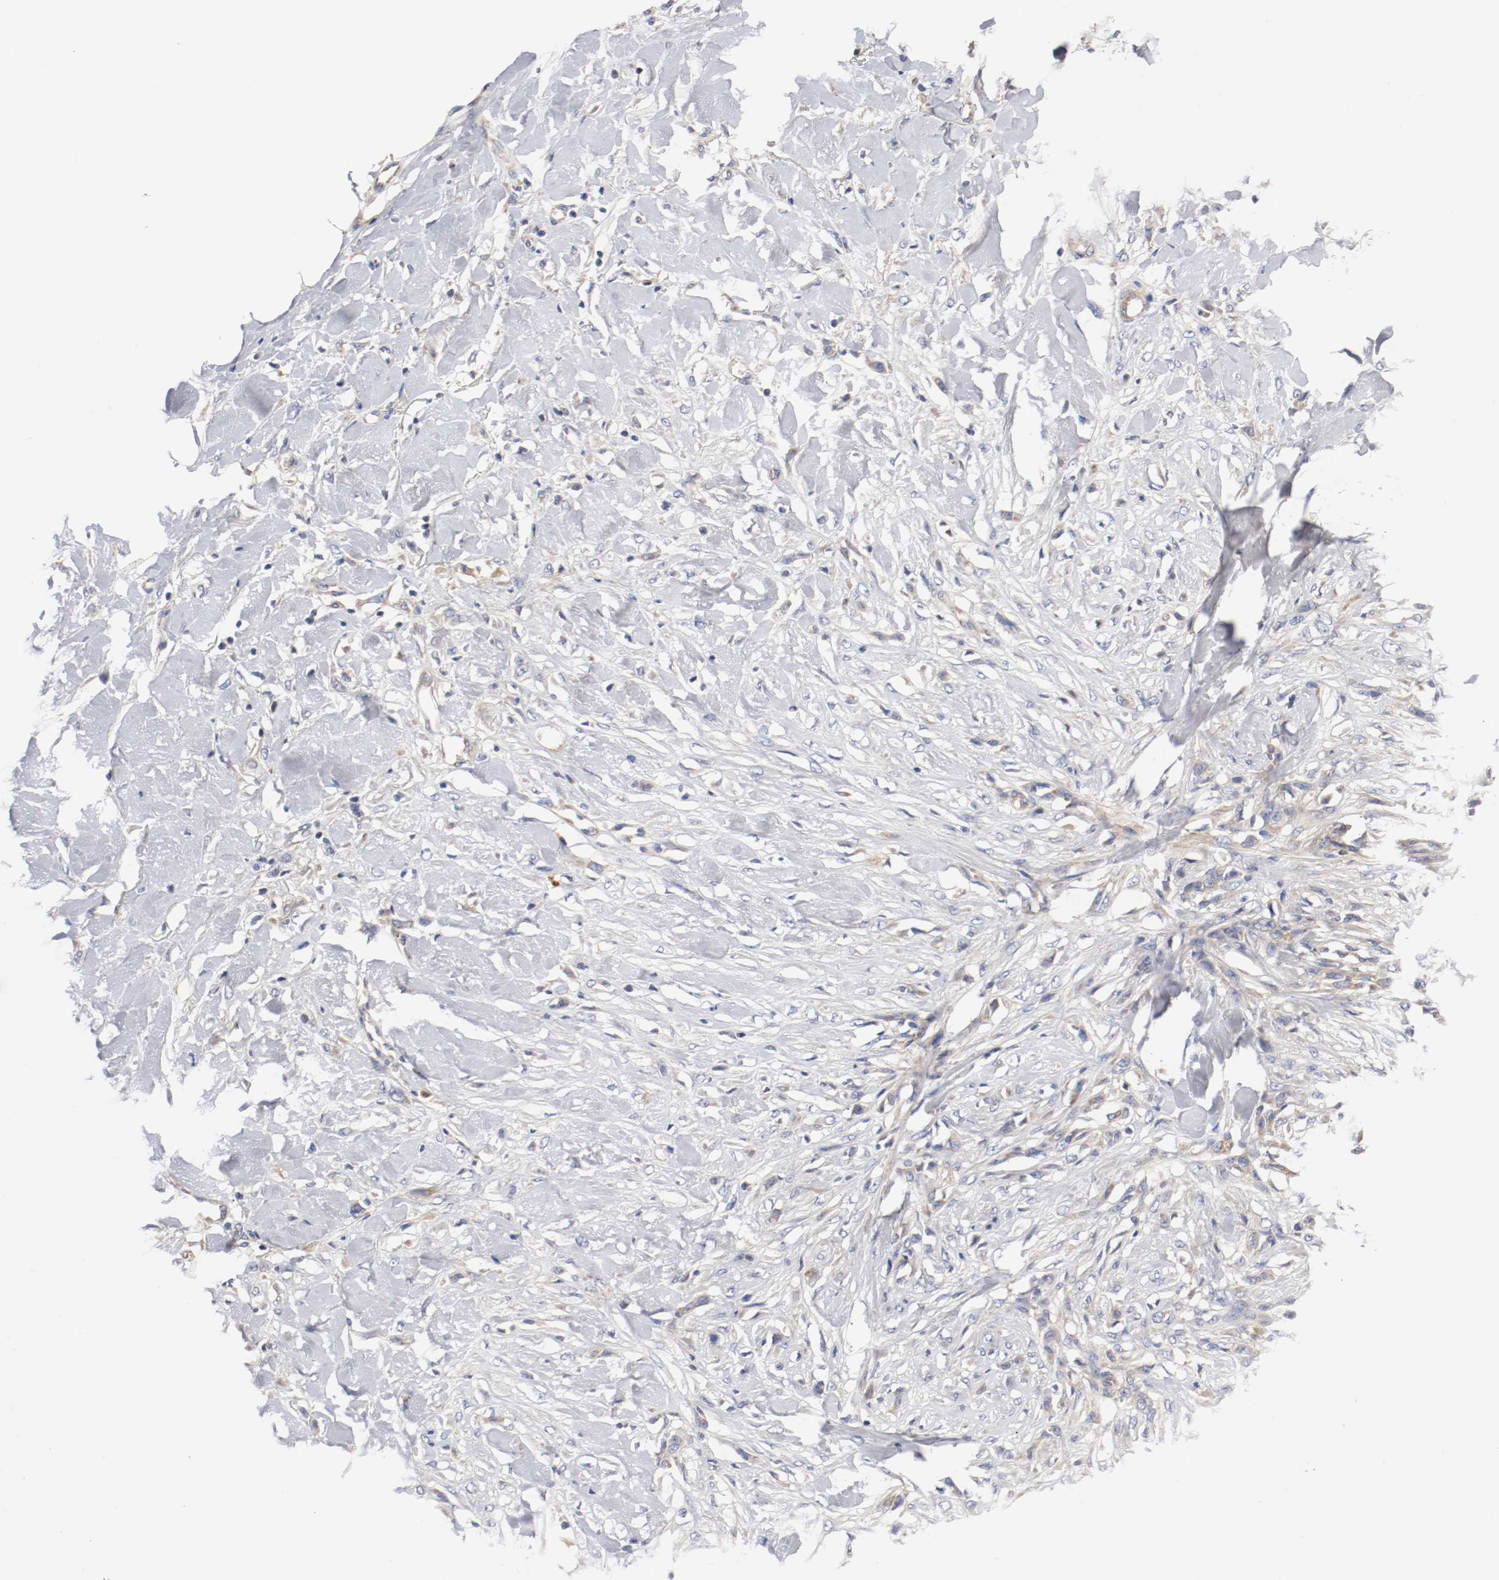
{"staining": {"intensity": "negative", "quantity": "none", "location": "none"}, "tissue": "skin cancer", "cell_type": "Tumor cells", "image_type": "cancer", "snomed": [{"axis": "morphology", "description": "Normal tissue, NOS"}, {"axis": "morphology", "description": "Squamous cell carcinoma, NOS"}, {"axis": "topography", "description": "Skin"}], "caption": "Tumor cells are negative for brown protein staining in skin cancer (squamous cell carcinoma). (Brightfield microscopy of DAB (3,3'-diaminobenzidine) immunohistochemistry at high magnification).", "gene": "PCSK6", "patient": {"sex": "female", "age": 59}}